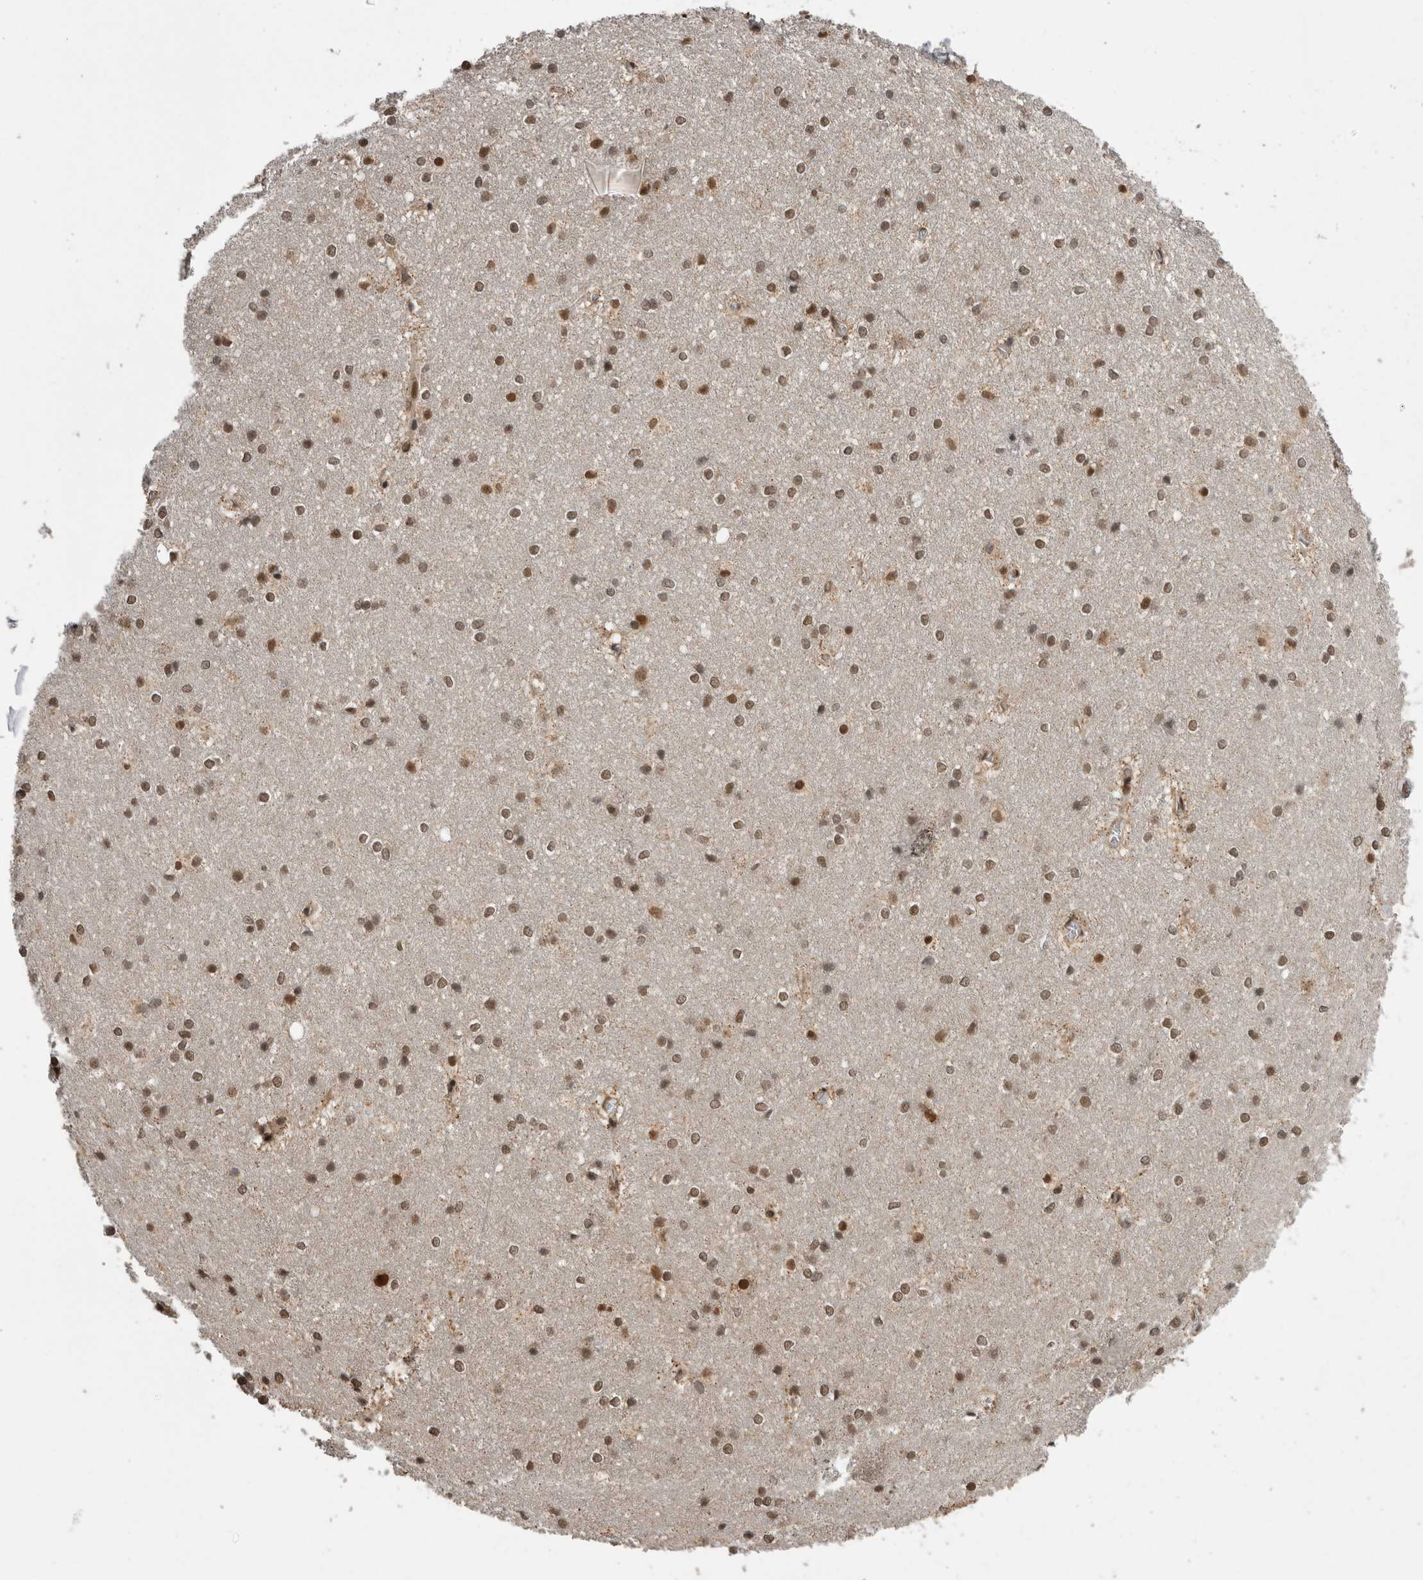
{"staining": {"intensity": "strong", "quantity": ">75%", "location": "nuclear"}, "tissue": "caudate", "cell_type": "Glial cells", "image_type": "normal", "snomed": [{"axis": "morphology", "description": "Normal tissue, NOS"}, {"axis": "topography", "description": "Lateral ventricle wall"}], "caption": "Immunohistochemical staining of benign human caudate shows strong nuclear protein staining in approximately >75% of glial cells.", "gene": "CPSF2", "patient": {"sex": "female", "age": 19}}